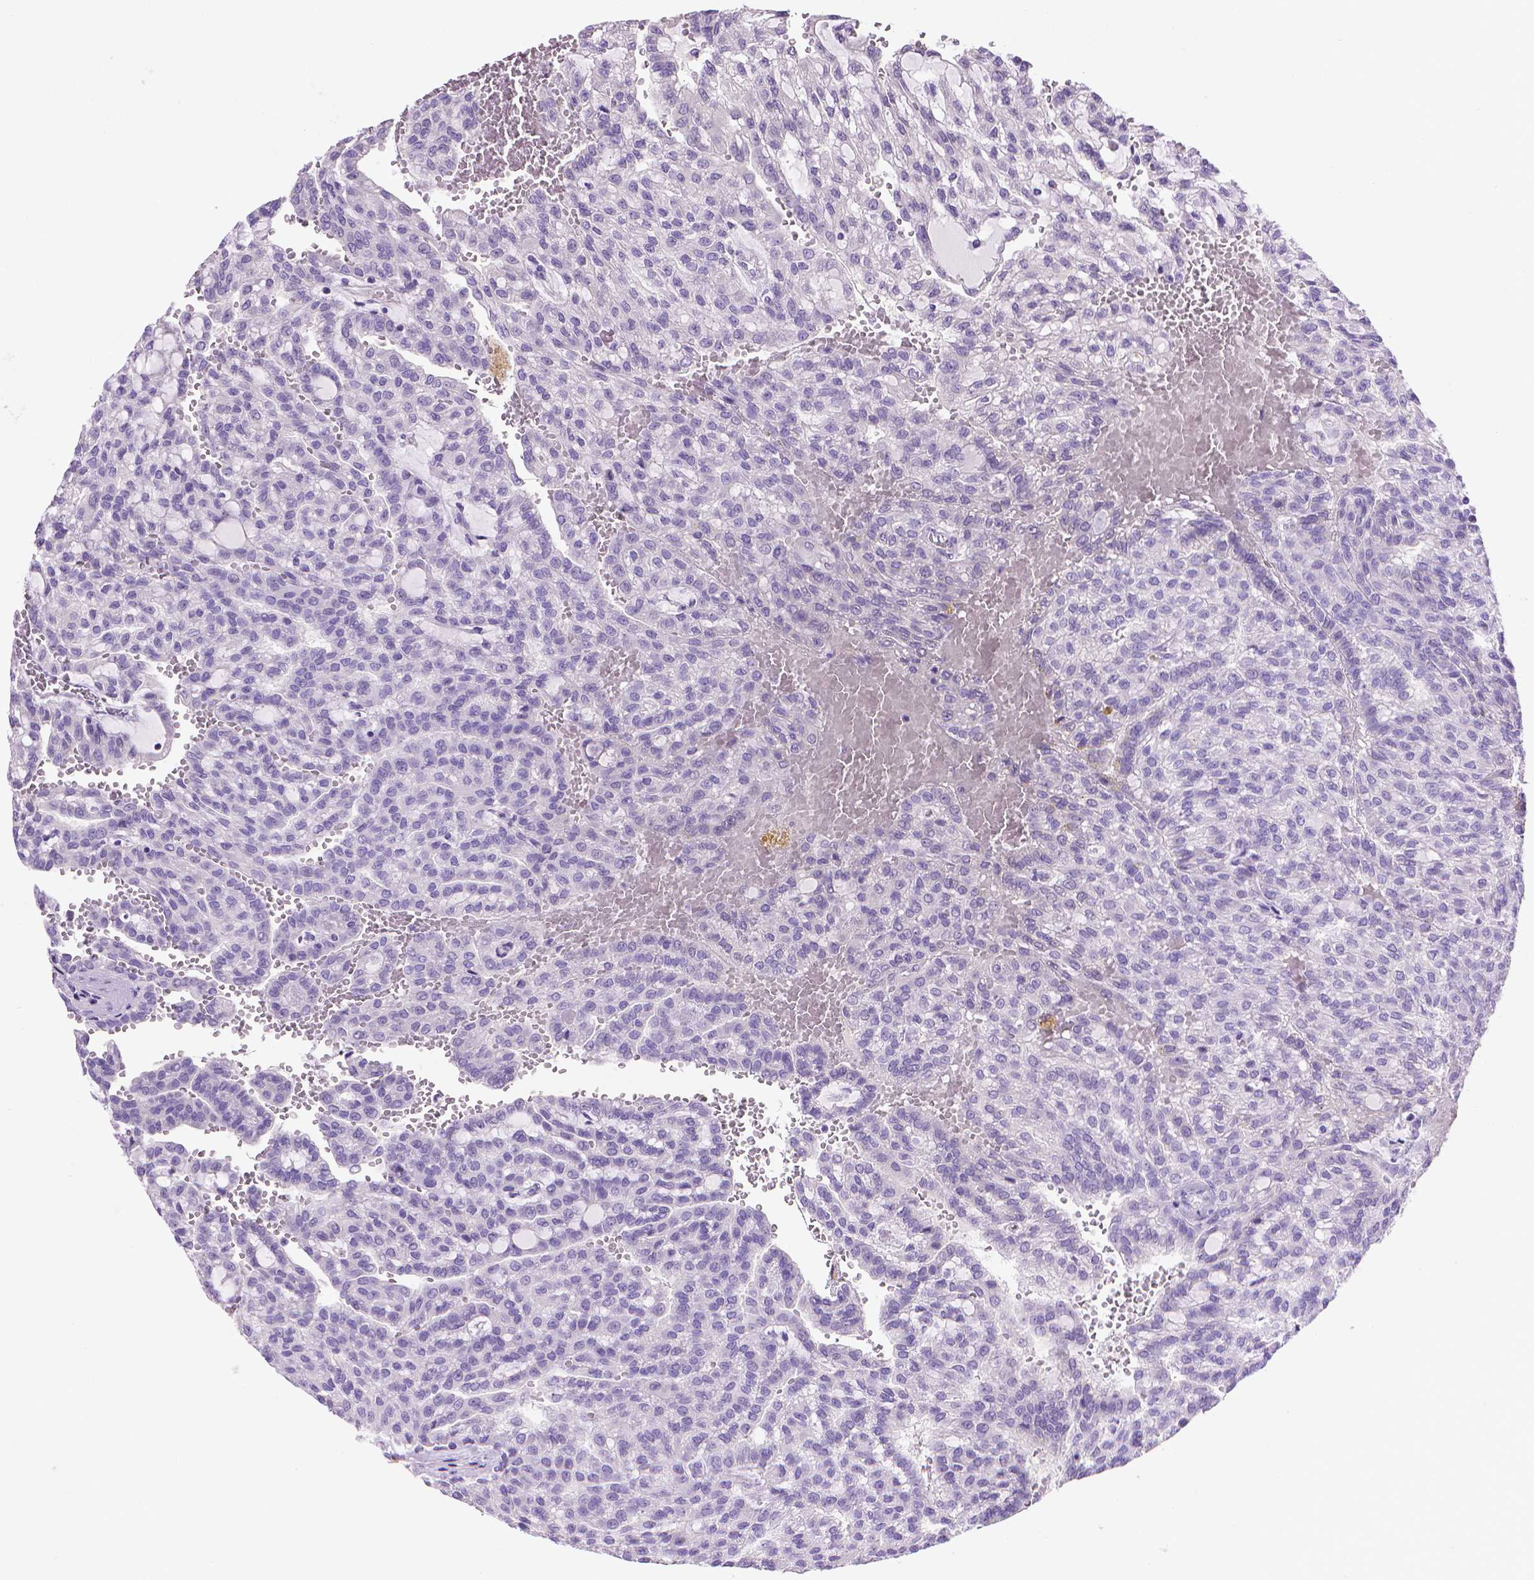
{"staining": {"intensity": "negative", "quantity": "none", "location": "none"}, "tissue": "renal cancer", "cell_type": "Tumor cells", "image_type": "cancer", "snomed": [{"axis": "morphology", "description": "Adenocarcinoma, NOS"}, {"axis": "topography", "description": "Kidney"}], "caption": "This is a photomicrograph of immunohistochemistry (IHC) staining of adenocarcinoma (renal), which shows no positivity in tumor cells.", "gene": "PNMA2", "patient": {"sex": "male", "age": 63}}